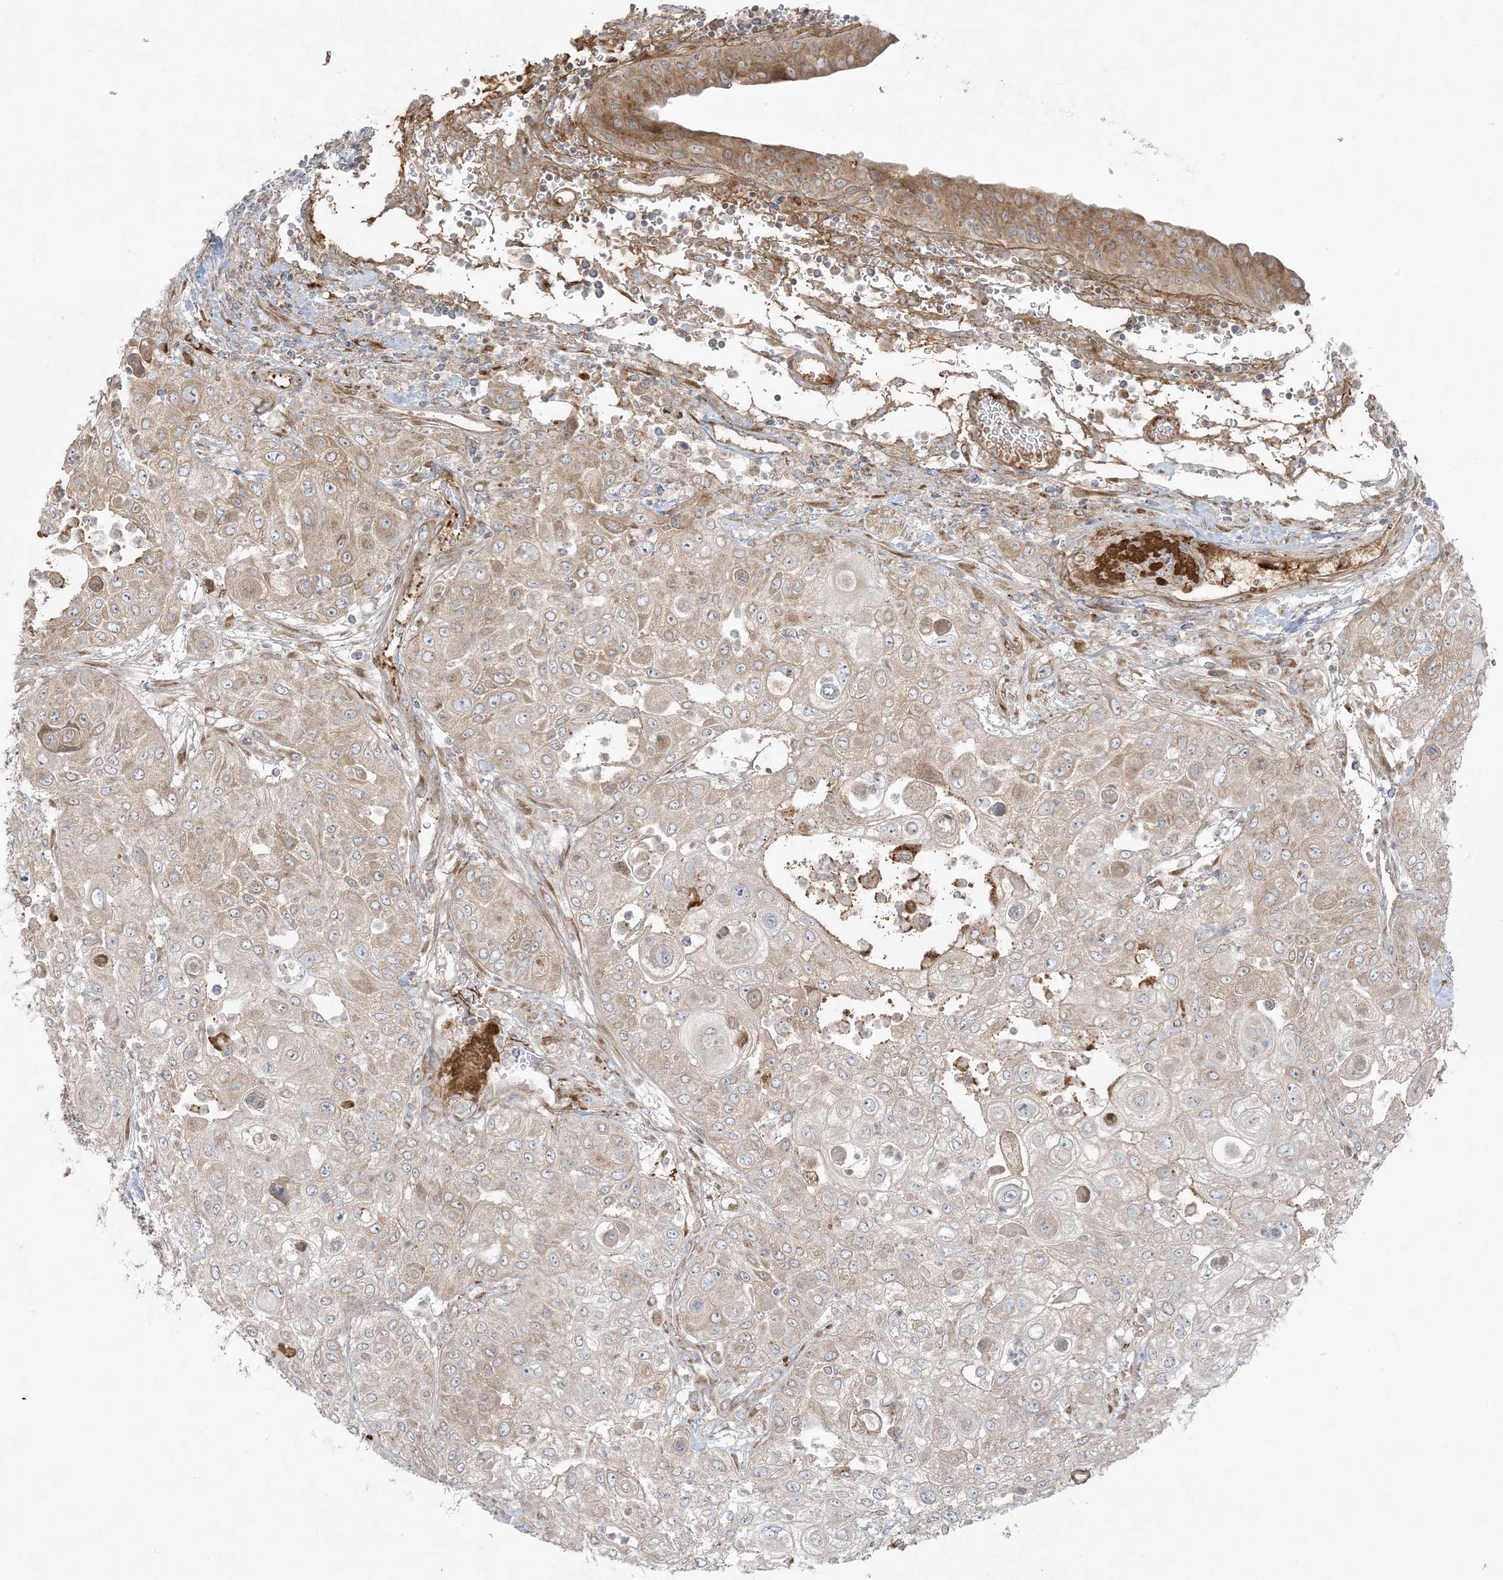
{"staining": {"intensity": "weak", "quantity": "25%-75%", "location": "cytoplasmic/membranous"}, "tissue": "urothelial cancer", "cell_type": "Tumor cells", "image_type": "cancer", "snomed": [{"axis": "morphology", "description": "Urothelial carcinoma, High grade"}, {"axis": "topography", "description": "Urinary bladder"}], "caption": "Immunohistochemistry (IHC) photomicrograph of urothelial cancer stained for a protein (brown), which reveals low levels of weak cytoplasmic/membranous expression in about 25%-75% of tumor cells.", "gene": "ZNF263", "patient": {"sex": "female", "age": 79}}